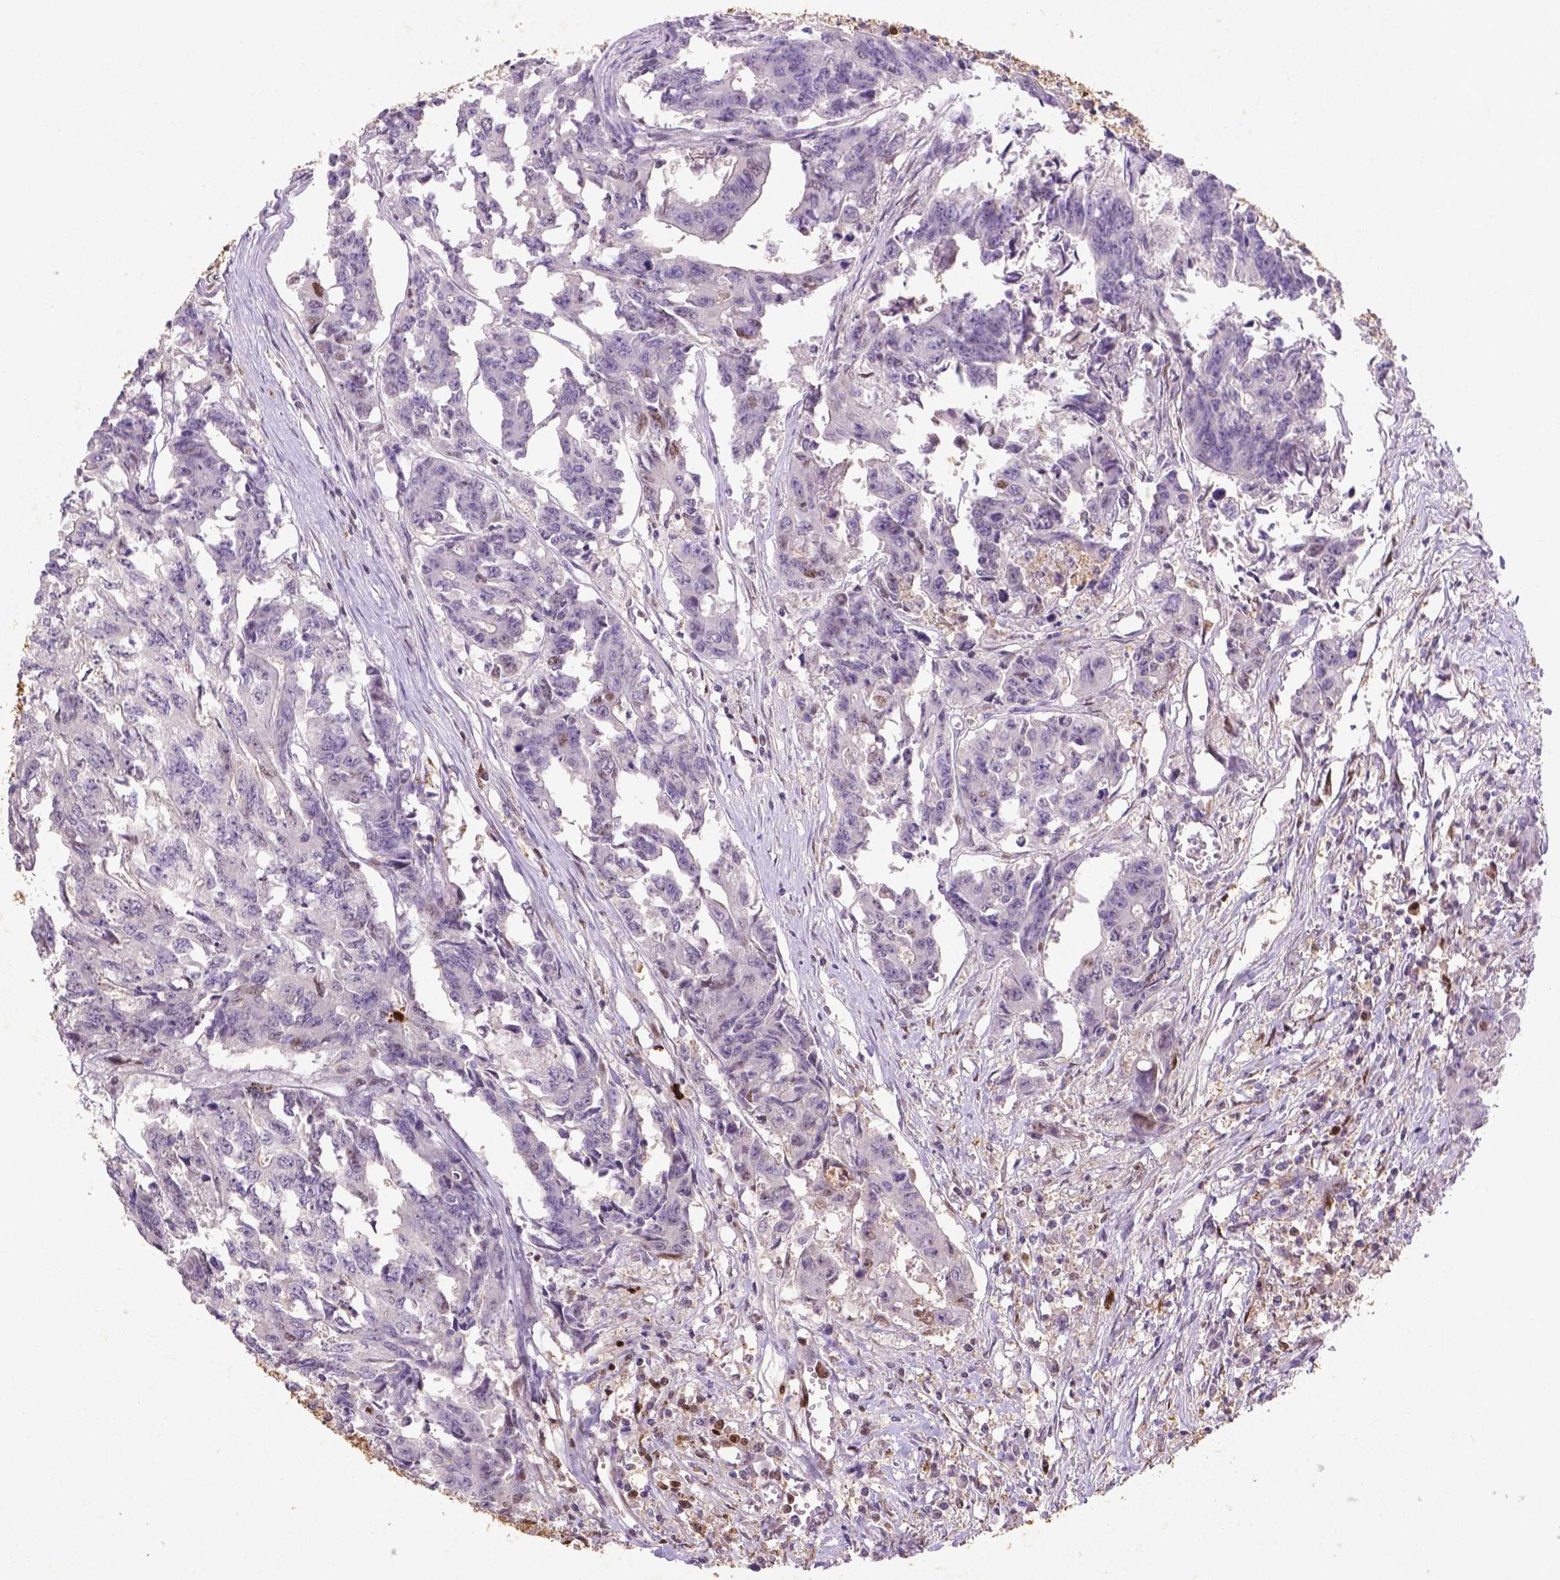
{"staining": {"intensity": "moderate", "quantity": "<25%", "location": "nuclear"}, "tissue": "colorectal cancer", "cell_type": "Tumor cells", "image_type": "cancer", "snomed": [{"axis": "morphology", "description": "Adenocarcinoma, NOS"}, {"axis": "topography", "description": "Rectum"}], "caption": "Tumor cells exhibit moderate nuclear expression in approximately <25% of cells in colorectal adenocarcinoma.", "gene": "CDKN1A", "patient": {"sex": "male", "age": 54}}